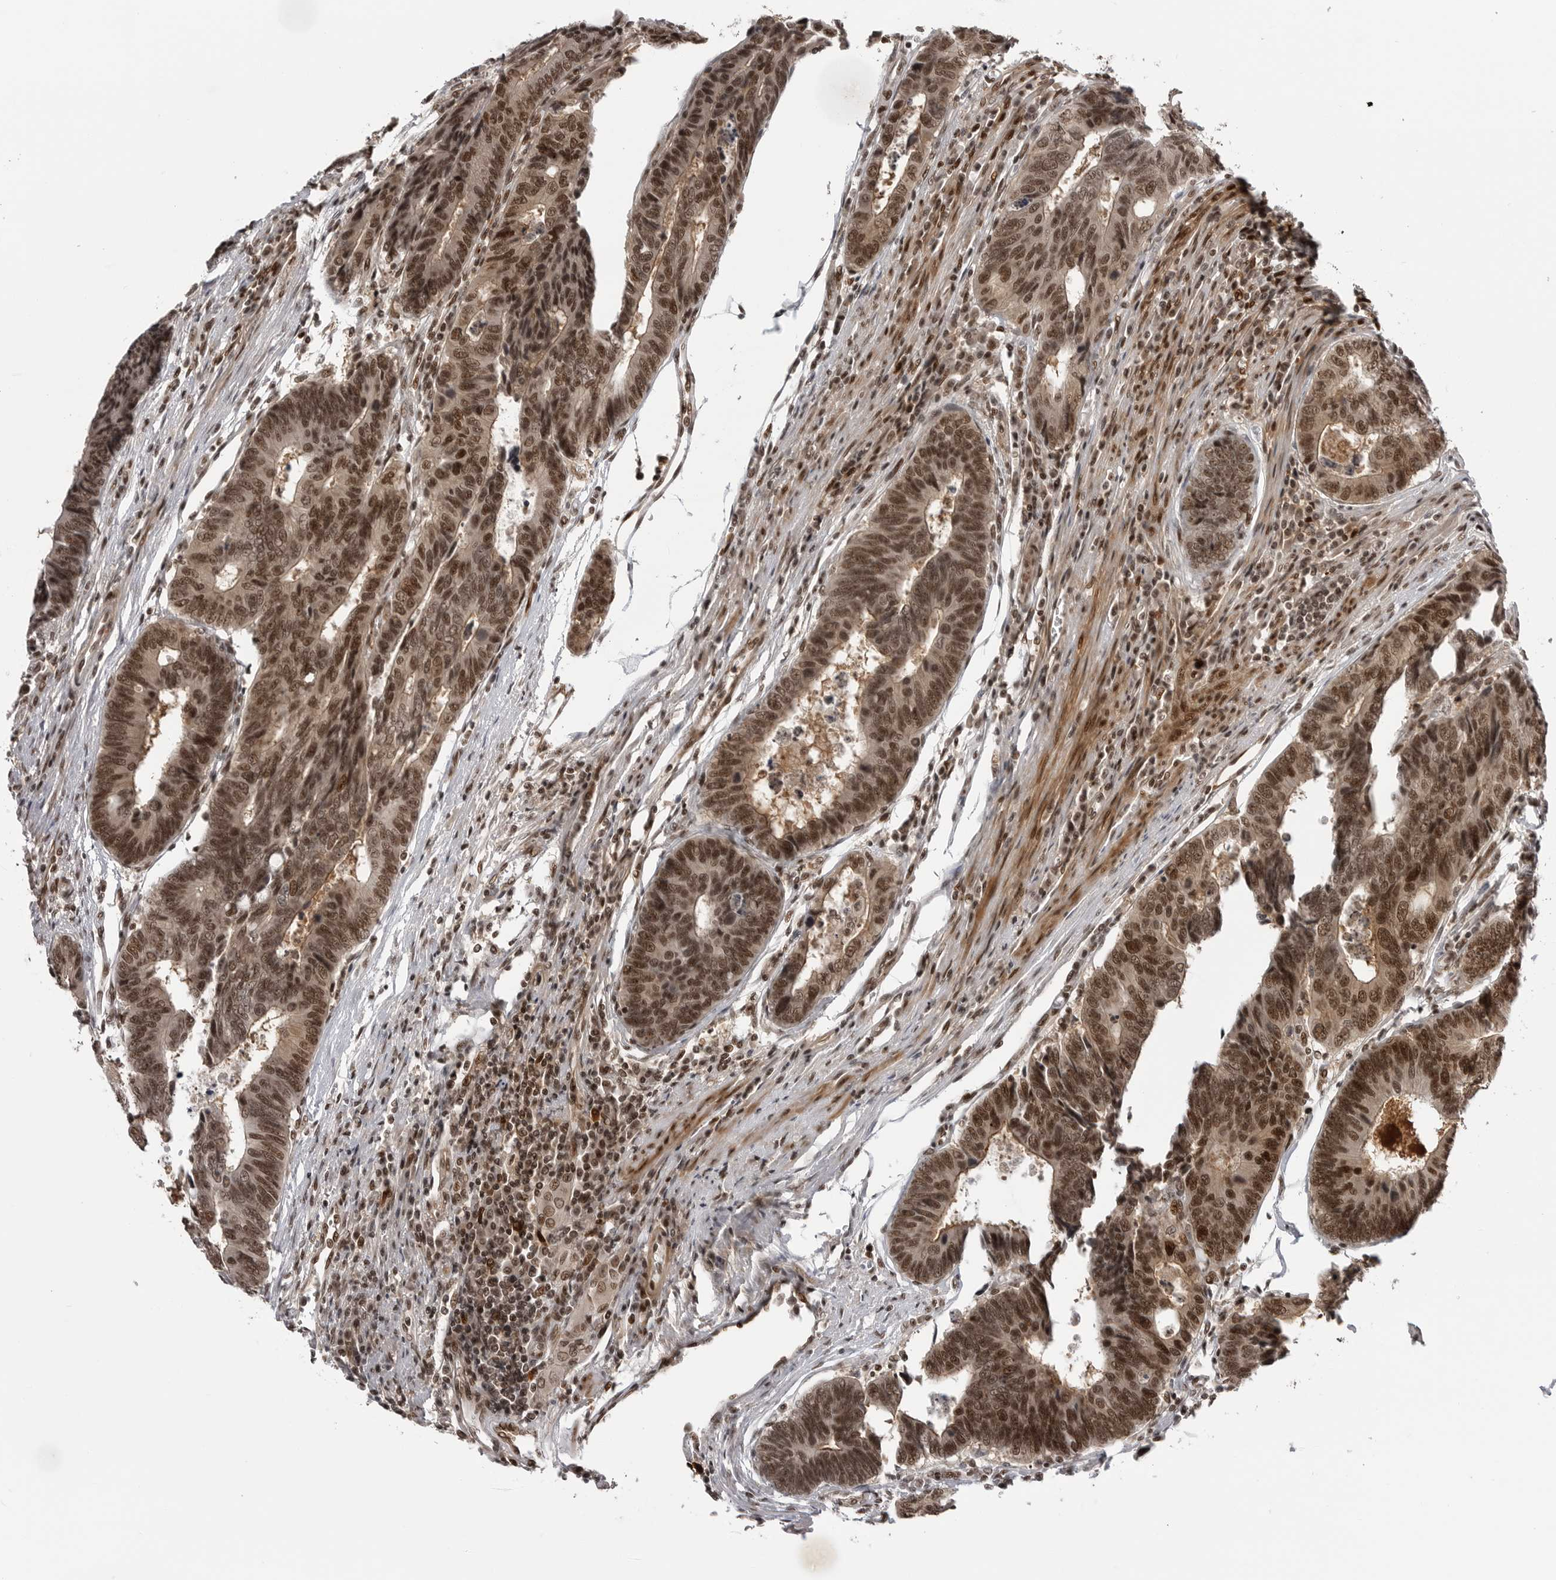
{"staining": {"intensity": "moderate", "quantity": ">75%", "location": "nuclear"}, "tissue": "colorectal cancer", "cell_type": "Tumor cells", "image_type": "cancer", "snomed": [{"axis": "morphology", "description": "Adenocarcinoma, NOS"}, {"axis": "topography", "description": "Rectum"}], "caption": "Human colorectal cancer (adenocarcinoma) stained with a brown dye displays moderate nuclear positive expression in approximately >75% of tumor cells.", "gene": "TRIM66", "patient": {"sex": "male", "age": 84}}